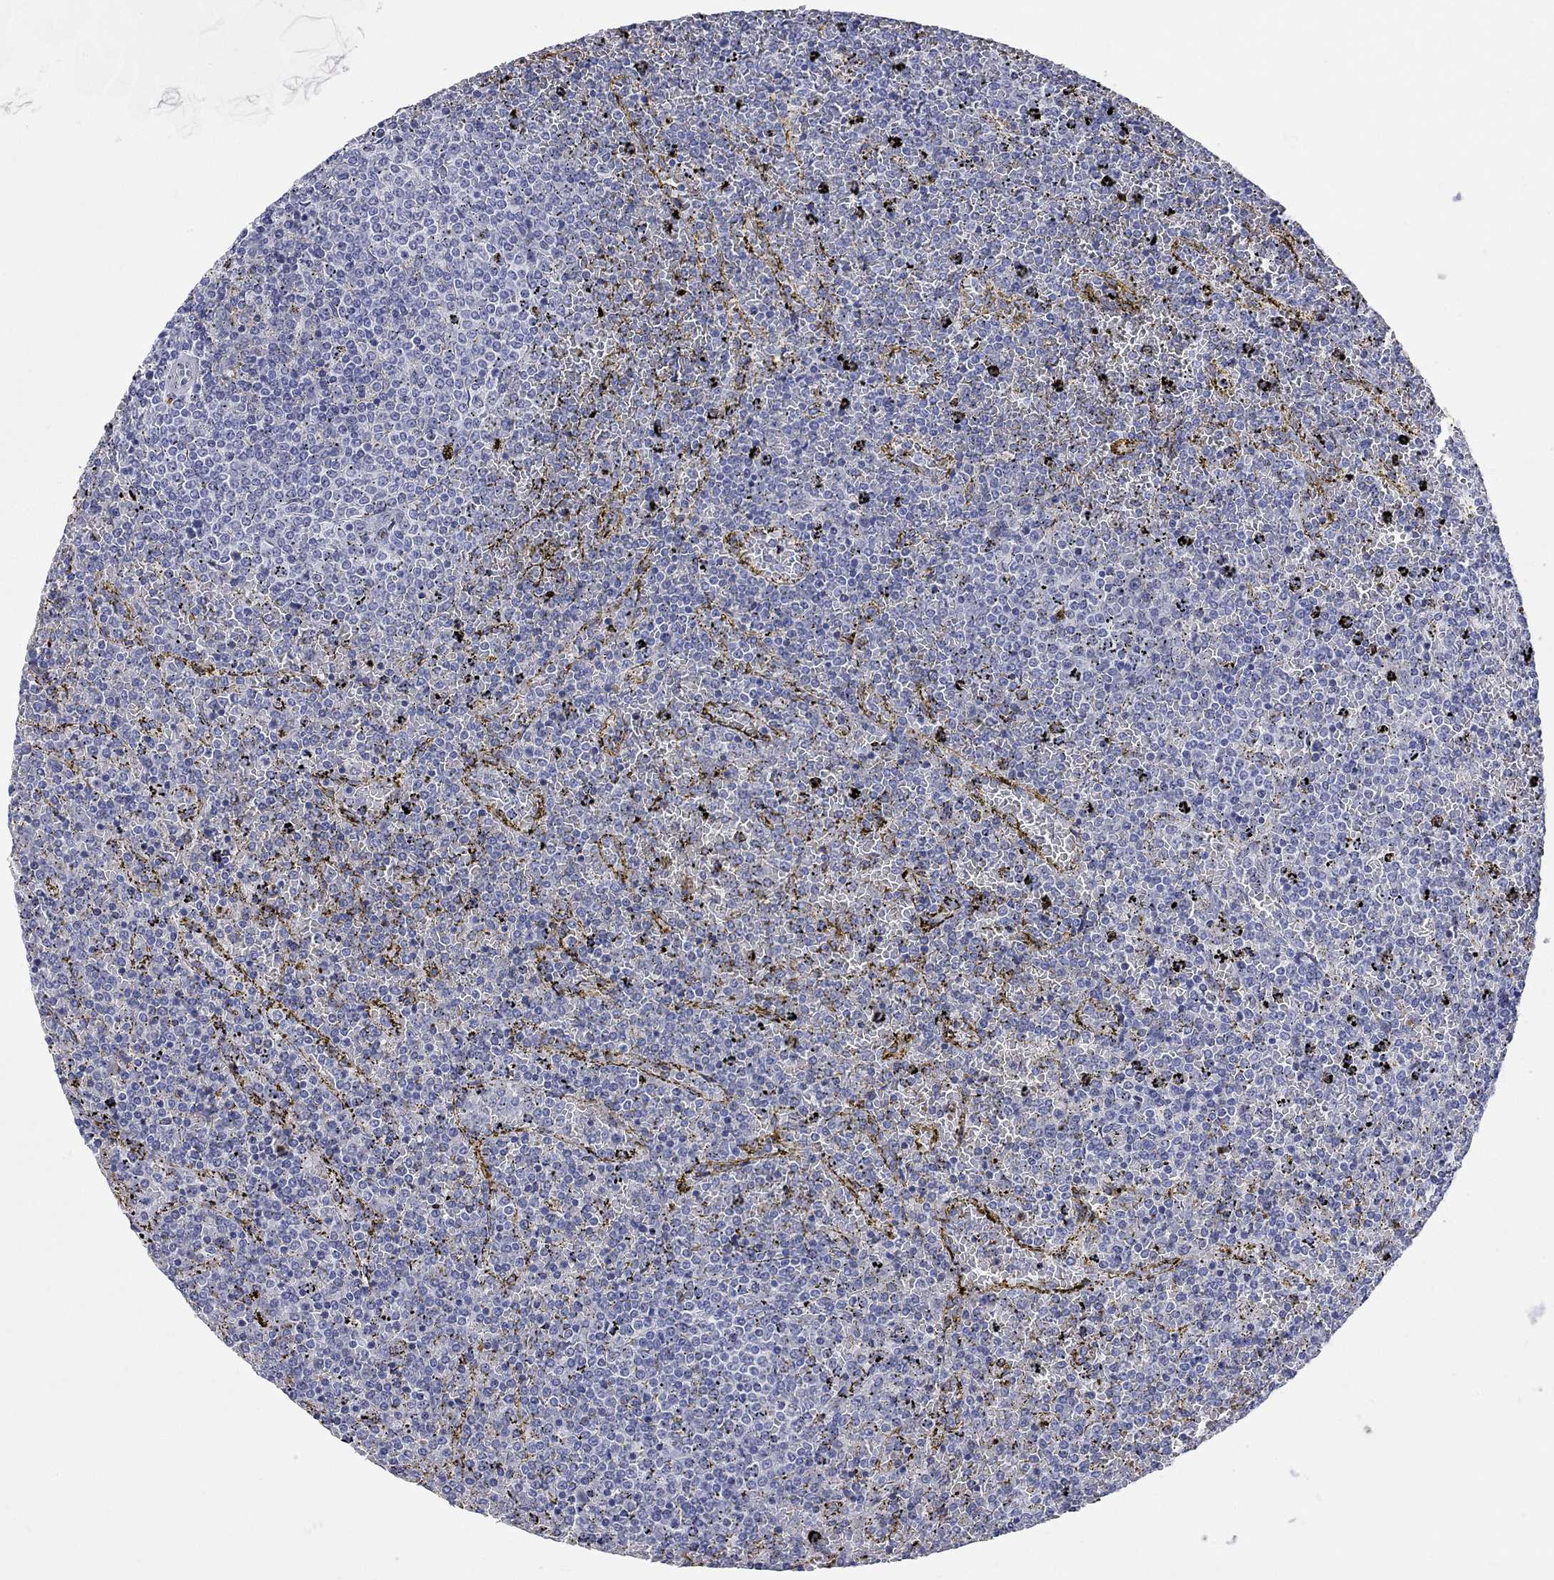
{"staining": {"intensity": "negative", "quantity": "none", "location": "none"}, "tissue": "lymphoma", "cell_type": "Tumor cells", "image_type": "cancer", "snomed": [{"axis": "morphology", "description": "Malignant lymphoma, non-Hodgkin's type, Low grade"}, {"axis": "topography", "description": "Spleen"}], "caption": "DAB immunohistochemical staining of low-grade malignant lymphoma, non-Hodgkin's type reveals no significant expression in tumor cells.", "gene": "WASF3", "patient": {"sex": "female", "age": 77}}